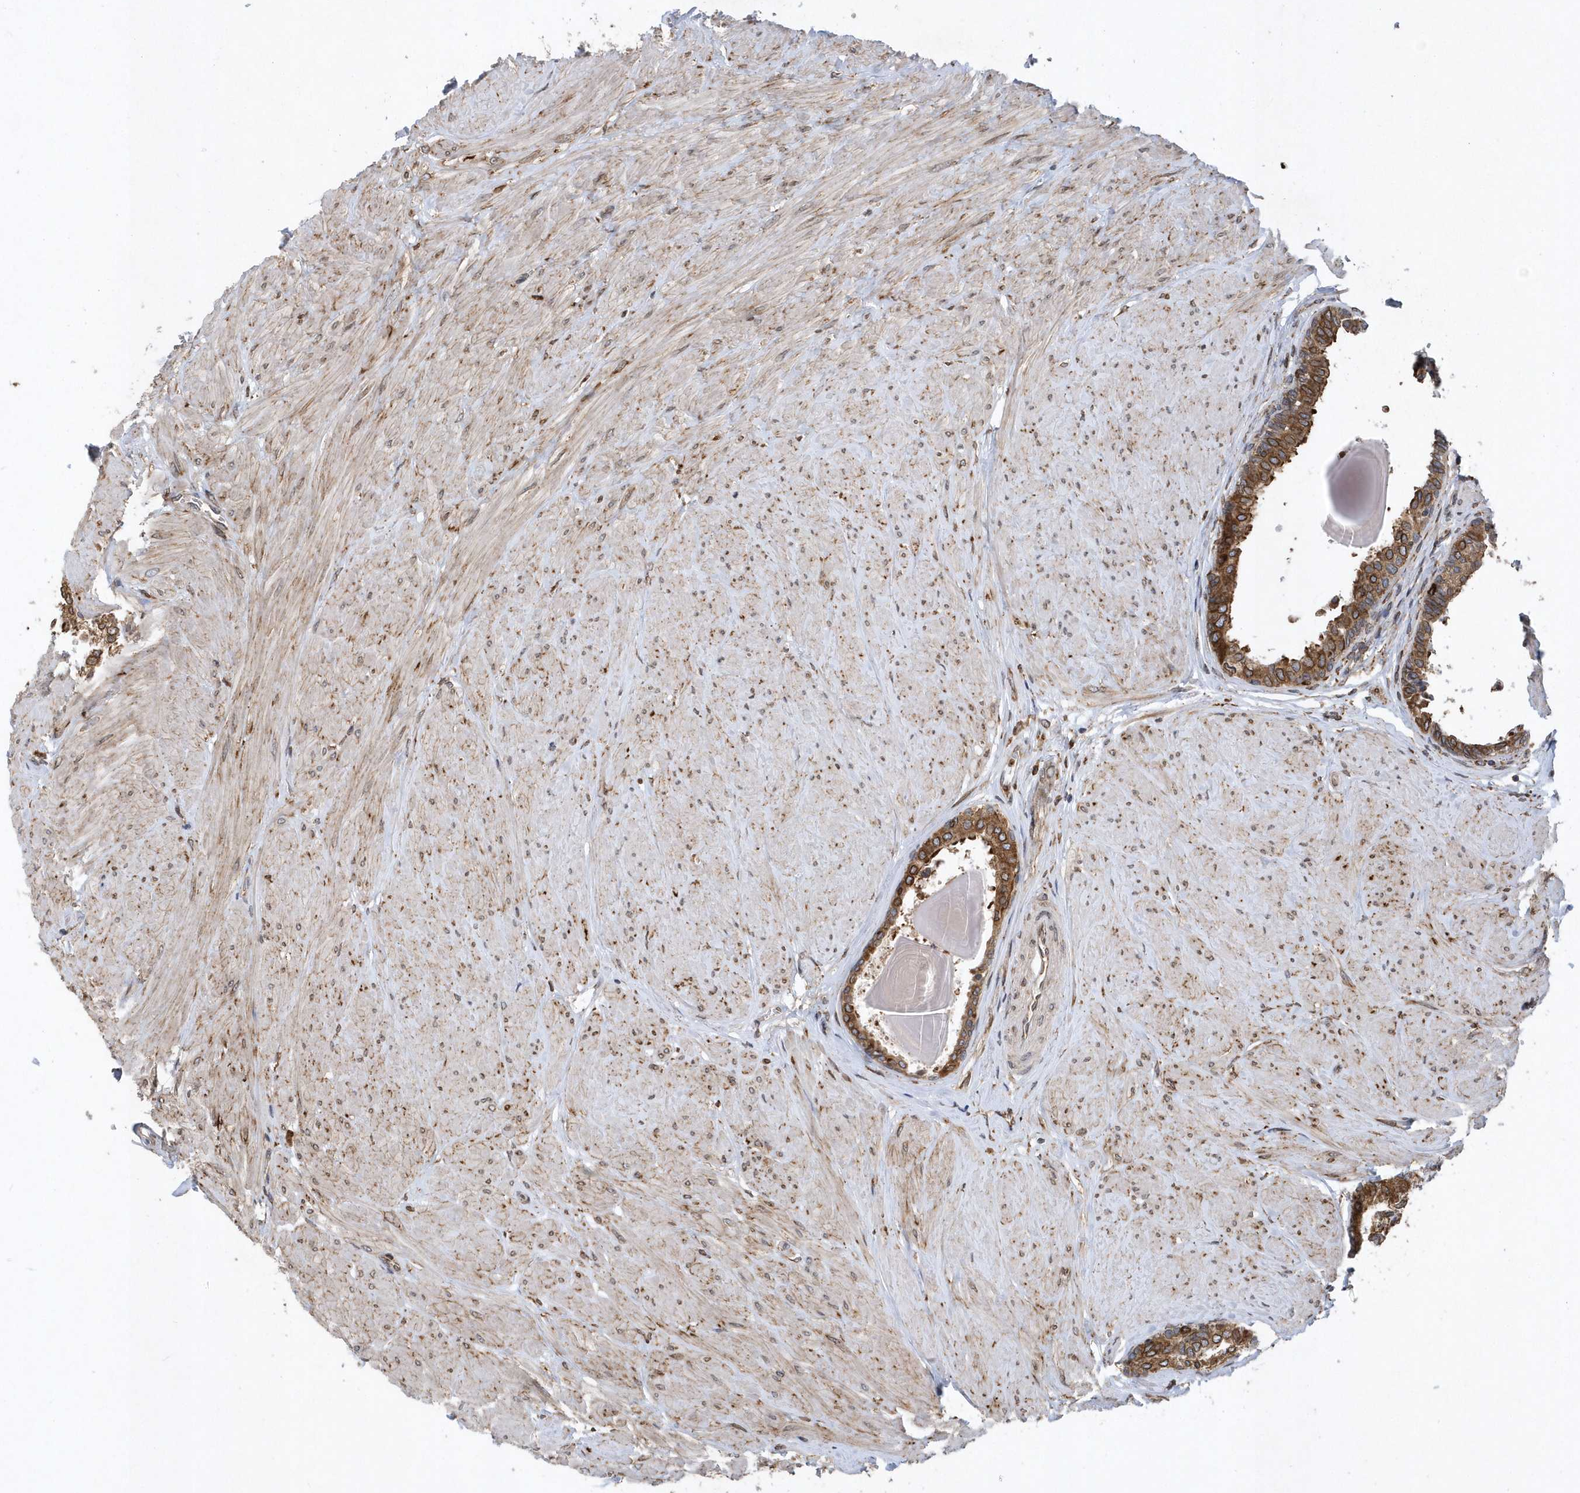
{"staining": {"intensity": "moderate", "quantity": ">75%", "location": "cytoplasmic/membranous"}, "tissue": "prostate", "cell_type": "Glandular cells", "image_type": "normal", "snomed": [{"axis": "morphology", "description": "Normal tissue, NOS"}, {"axis": "topography", "description": "Prostate"}], "caption": "Protein staining displays moderate cytoplasmic/membranous expression in approximately >75% of glandular cells in benign prostate. (Stains: DAB (3,3'-diaminobenzidine) in brown, nuclei in blue, Microscopy: brightfield microscopy at high magnification).", "gene": "VAMP7", "patient": {"sex": "male", "age": 48}}